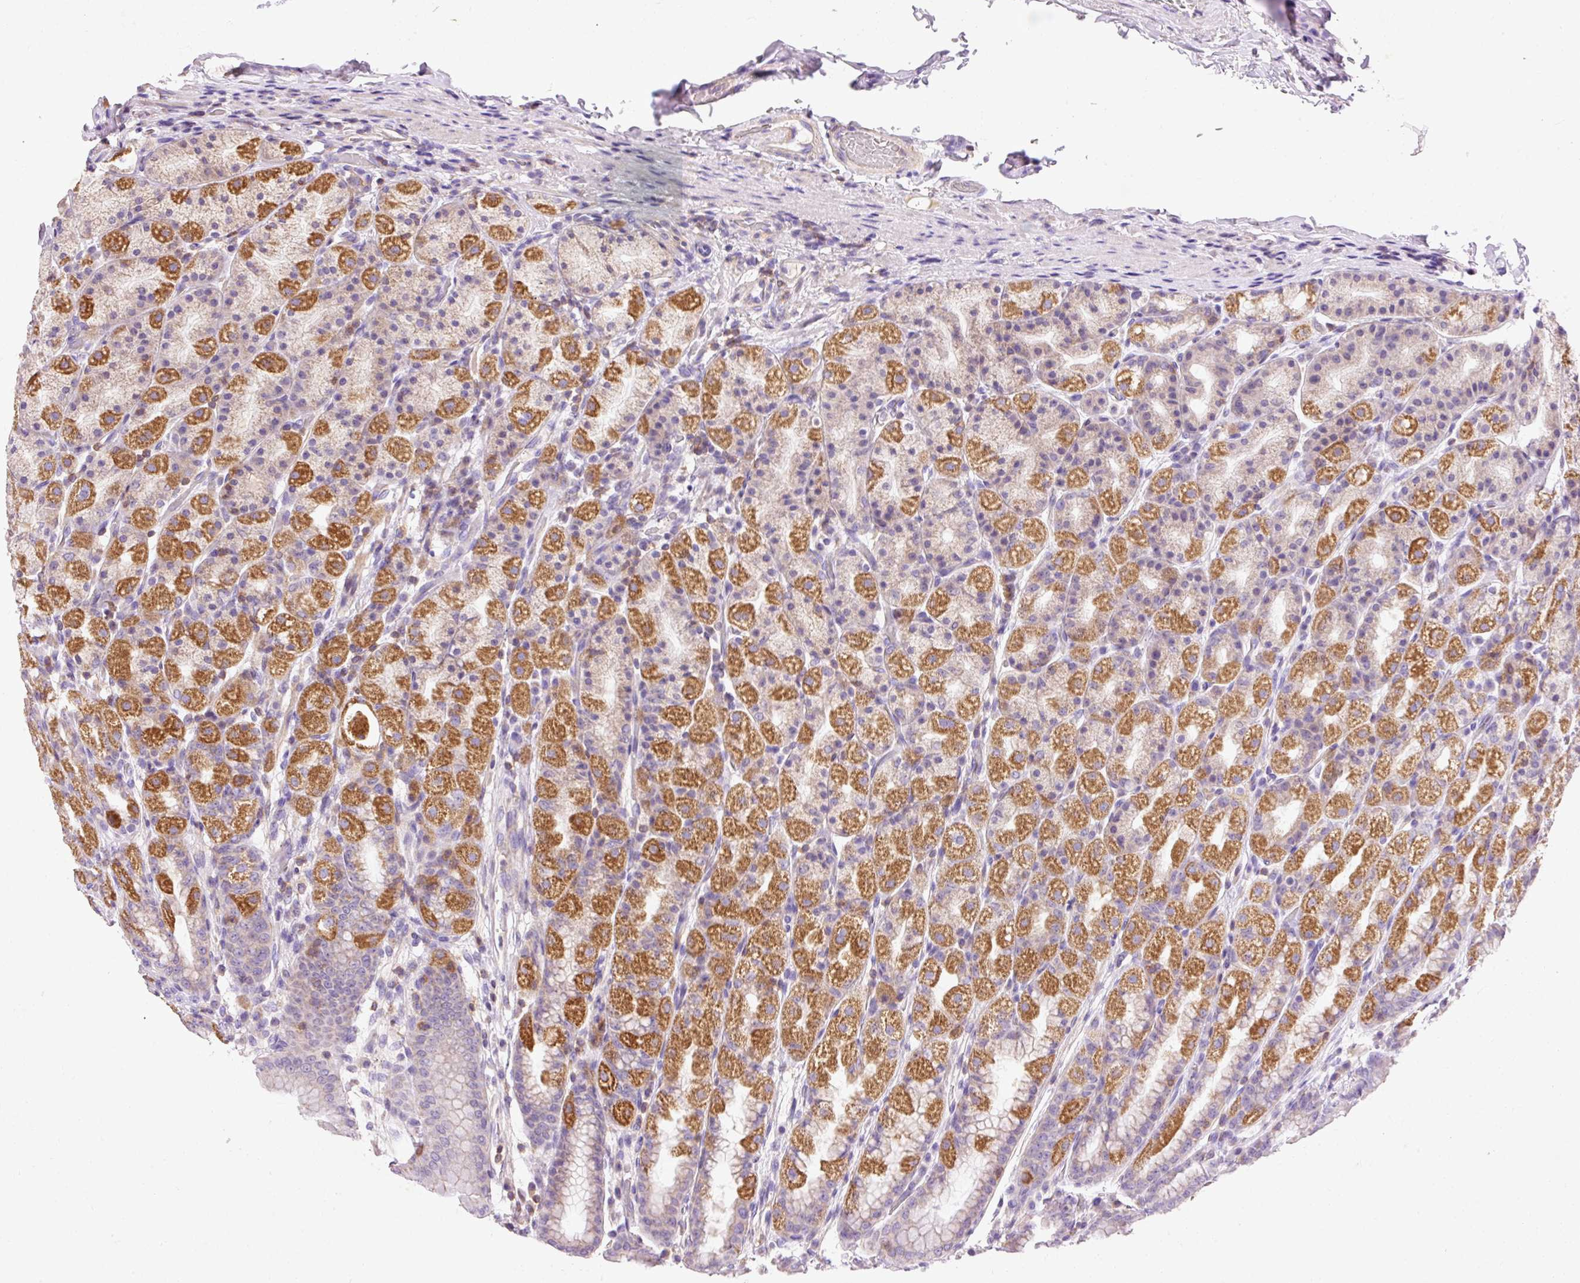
{"staining": {"intensity": "strong", "quantity": "25%-75%", "location": "cytoplasmic/membranous"}, "tissue": "stomach", "cell_type": "Glandular cells", "image_type": "normal", "snomed": [{"axis": "morphology", "description": "Normal tissue, NOS"}, {"axis": "topography", "description": "Stomach, upper"}, {"axis": "topography", "description": "Stomach"}], "caption": "The histopathology image shows a brown stain indicating the presence of a protein in the cytoplasmic/membranous of glandular cells in stomach. The protein is stained brown, and the nuclei are stained in blue (DAB IHC with brightfield microscopy, high magnification).", "gene": "IMMT", "patient": {"sex": "male", "age": 68}}